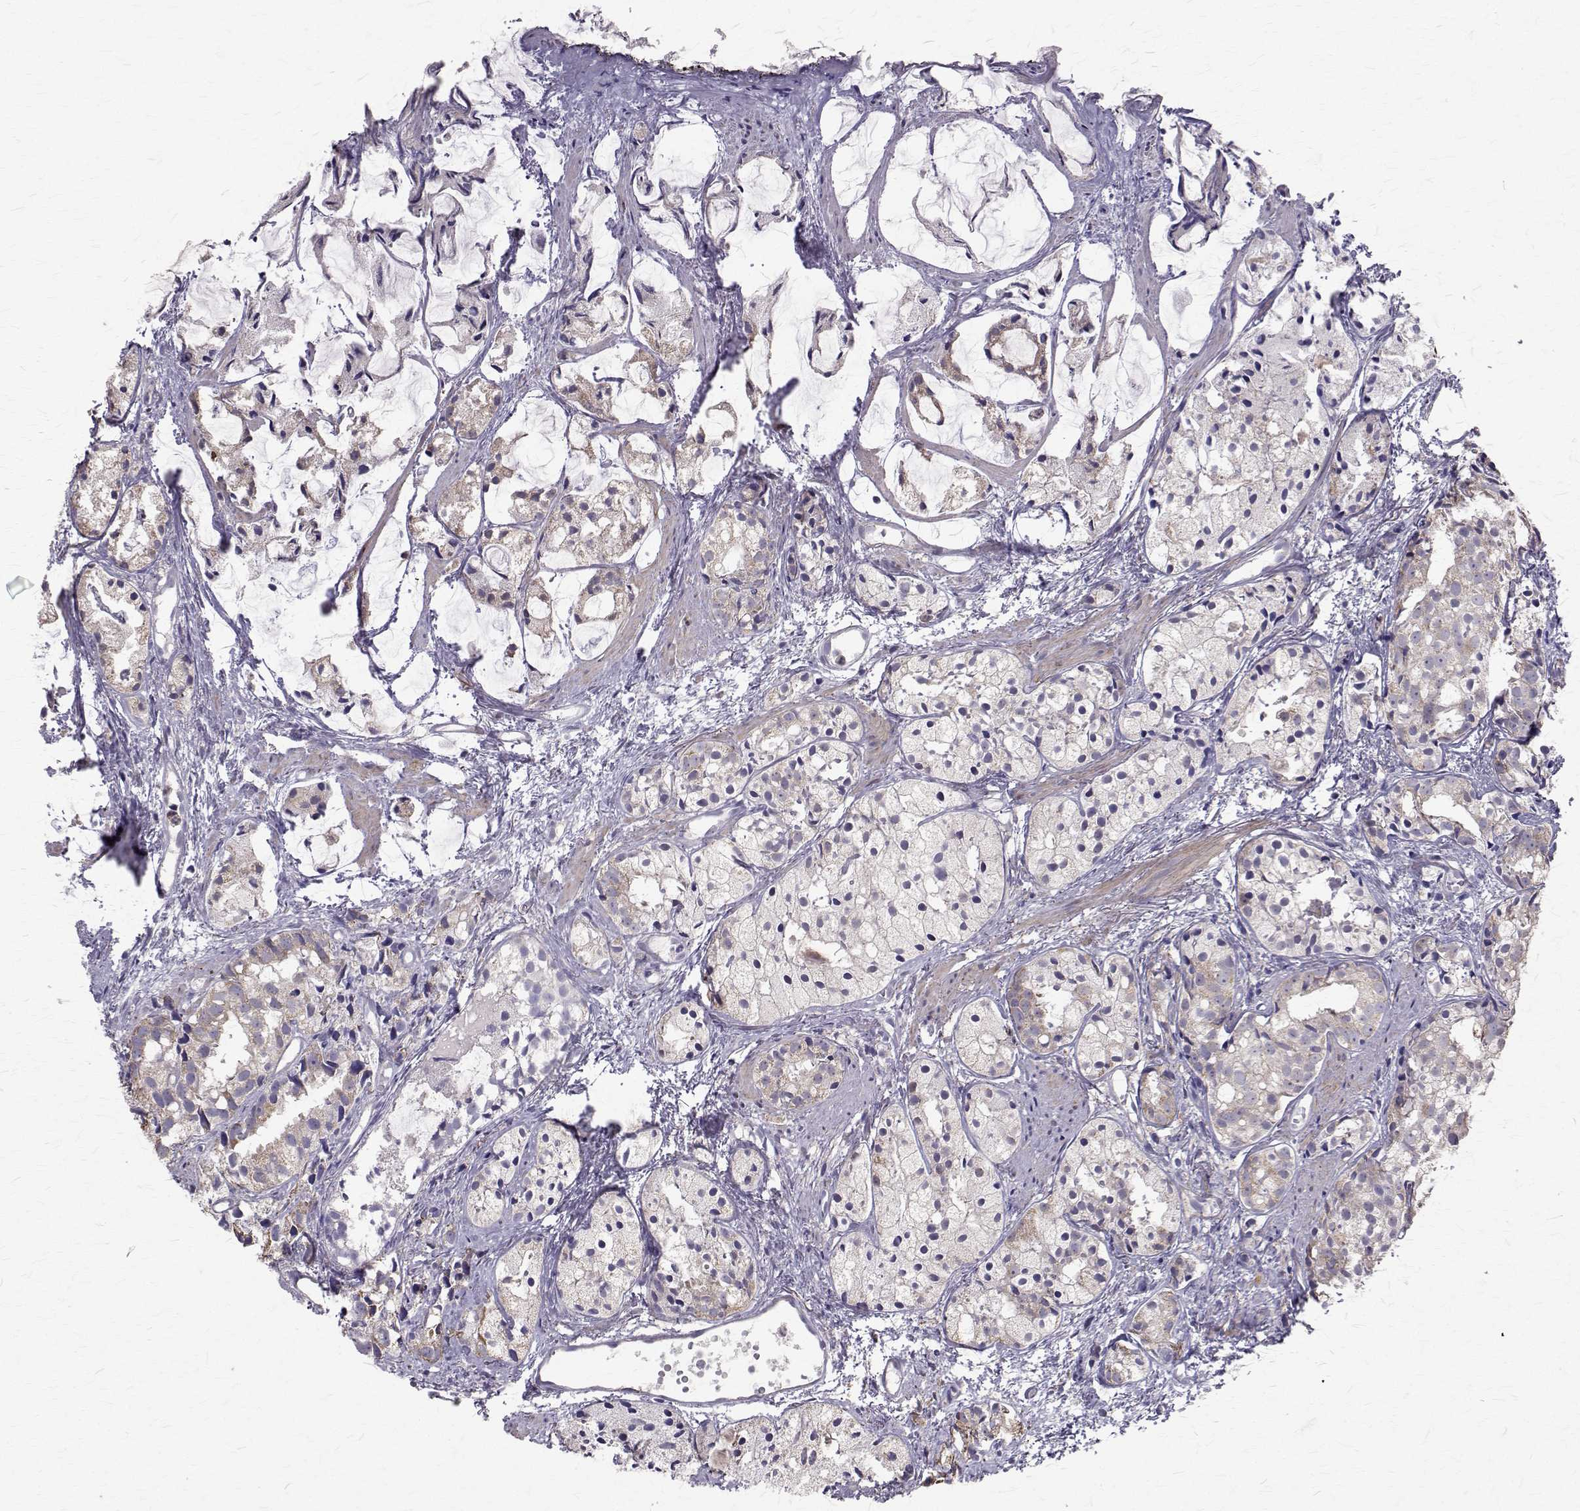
{"staining": {"intensity": "negative", "quantity": "none", "location": "none"}, "tissue": "prostate cancer", "cell_type": "Tumor cells", "image_type": "cancer", "snomed": [{"axis": "morphology", "description": "Adenocarcinoma, High grade"}, {"axis": "topography", "description": "Prostate"}], "caption": "Micrograph shows no protein positivity in tumor cells of prostate cancer (high-grade adenocarcinoma) tissue.", "gene": "CCDC89", "patient": {"sex": "male", "age": 85}}